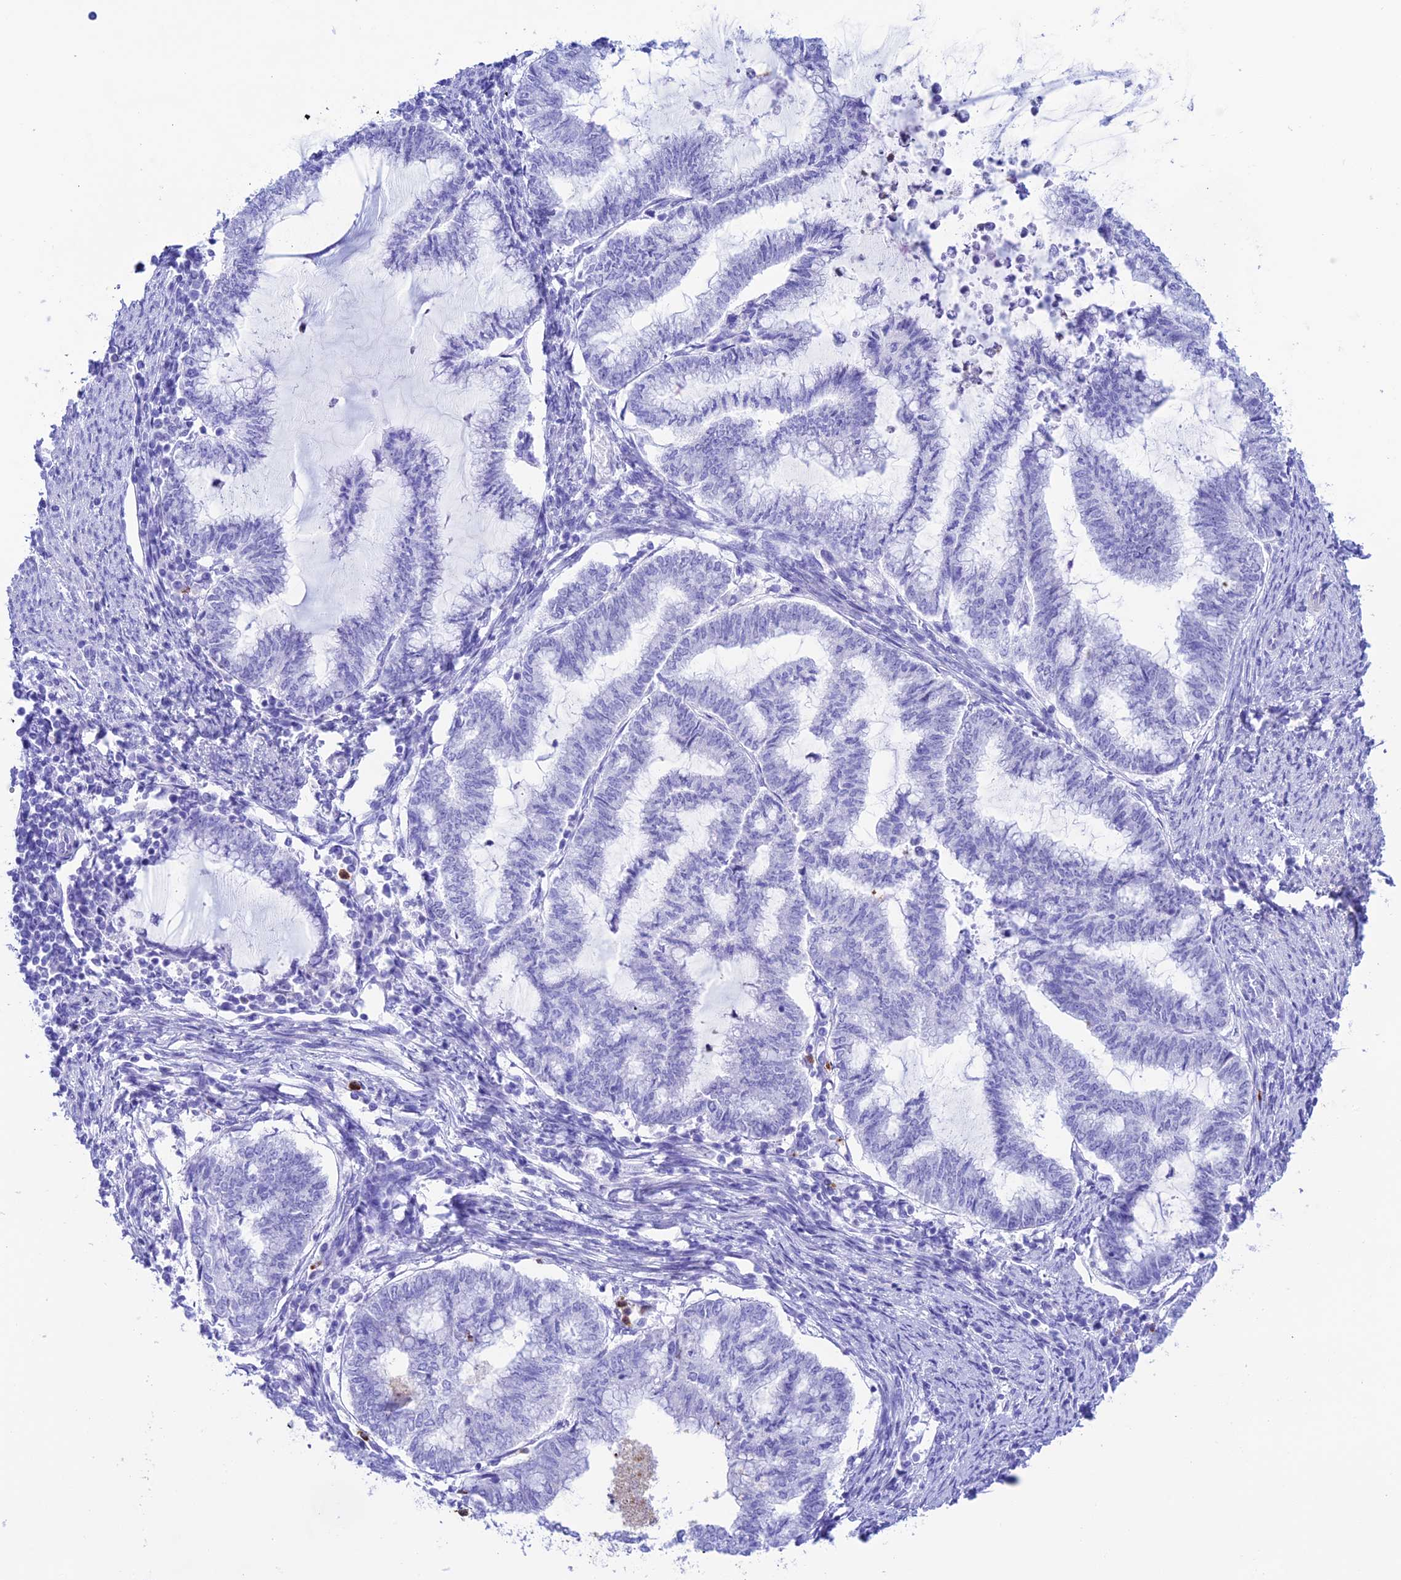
{"staining": {"intensity": "negative", "quantity": "none", "location": "none"}, "tissue": "endometrial cancer", "cell_type": "Tumor cells", "image_type": "cancer", "snomed": [{"axis": "morphology", "description": "Adenocarcinoma, NOS"}, {"axis": "topography", "description": "Endometrium"}], "caption": "Tumor cells are negative for brown protein staining in endometrial cancer.", "gene": "COL6A6", "patient": {"sex": "female", "age": 79}}